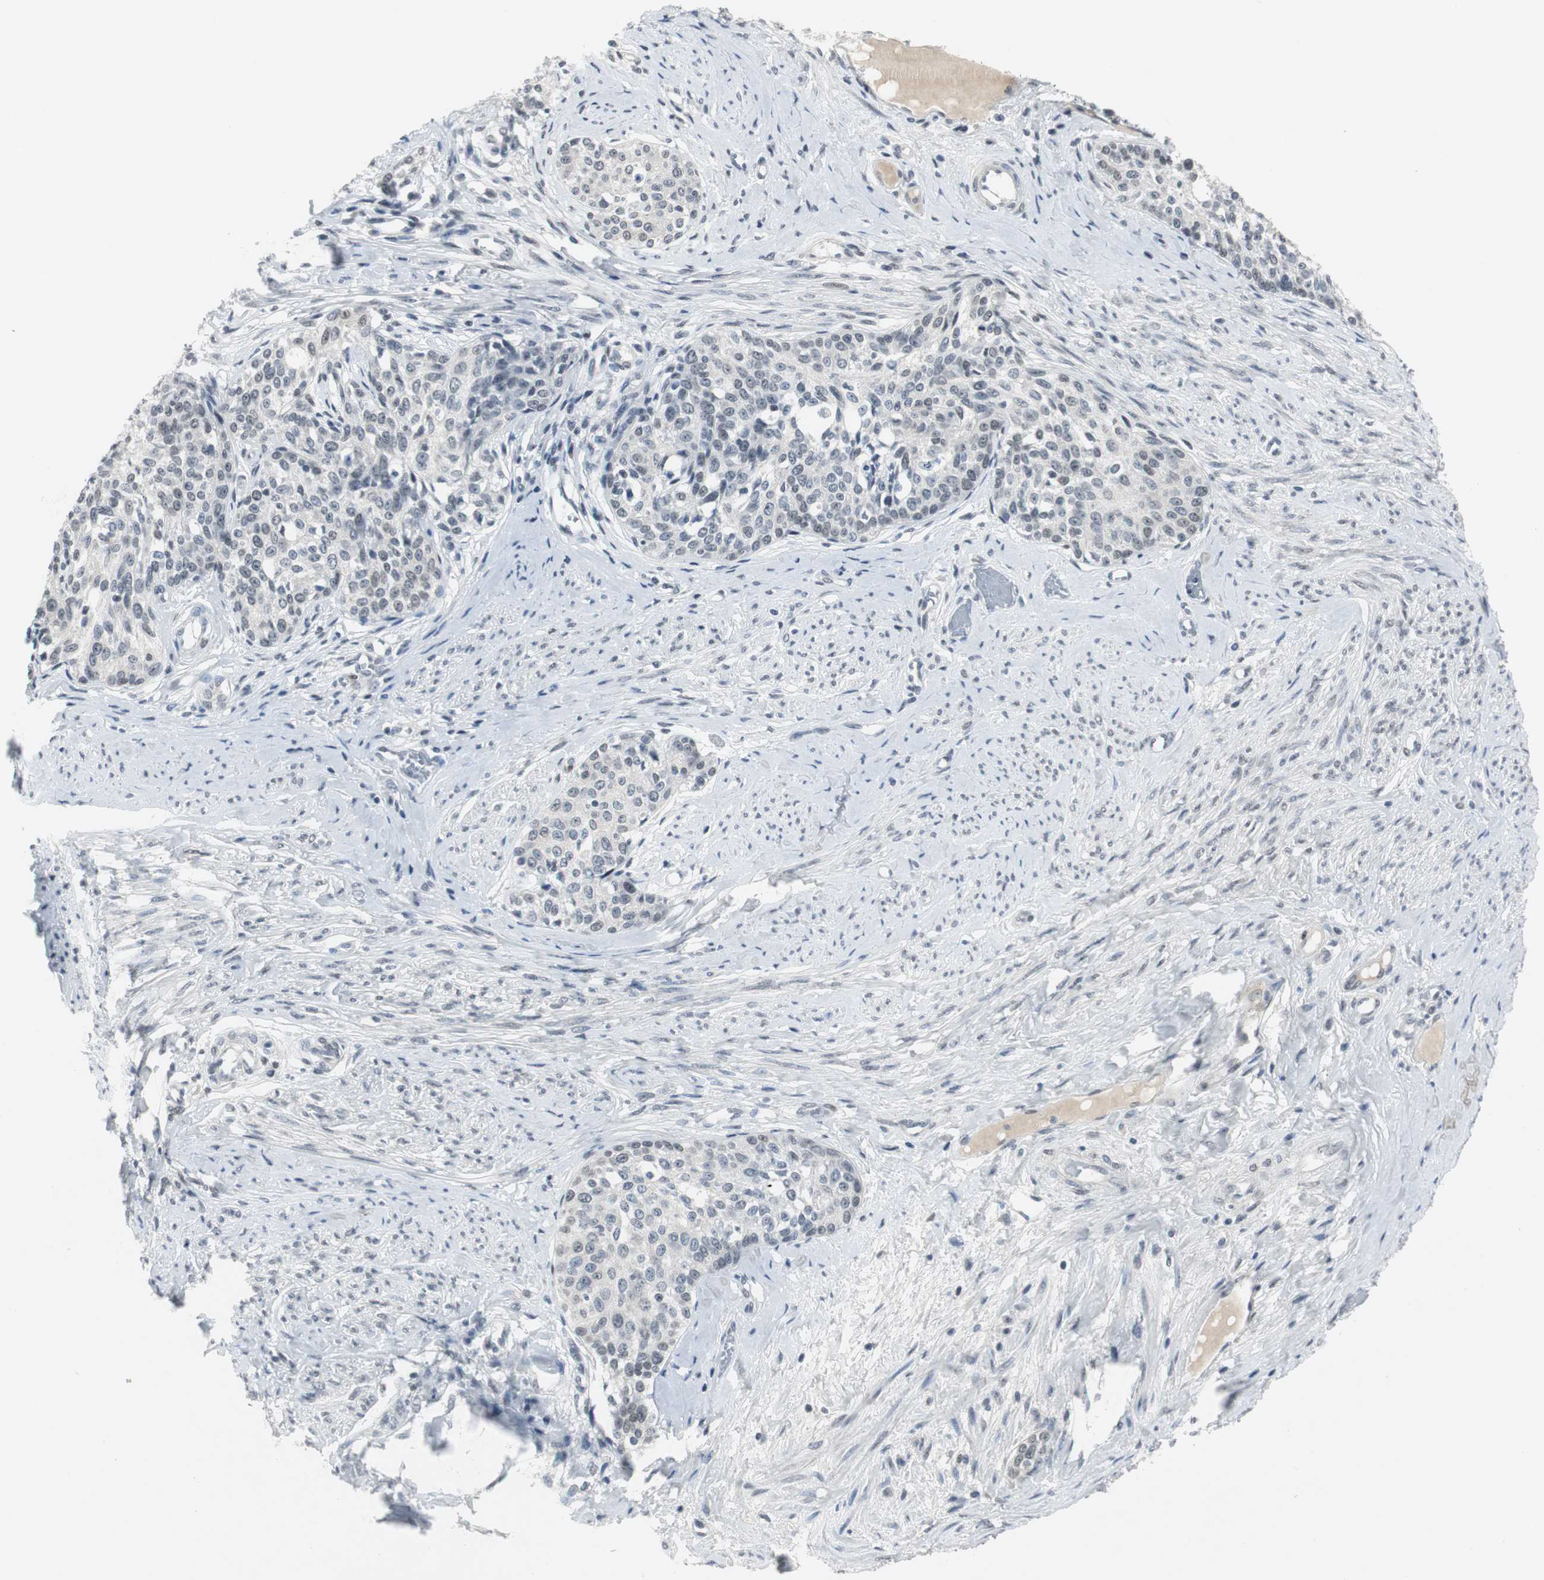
{"staining": {"intensity": "negative", "quantity": "none", "location": "none"}, "tissue": "cervical cancer", "cell_type": "Tumor cells", "image_type": "cancer", "snomed": [{"axis": "morphology", "description": "Squamous cell carcinoma, NOS"}, {"axis": "morphology", "description": "Adenocarcinoma, NOS"}, {"axis": "topography", "description": "Cervix"}], "caption": "Immunohistochemistry of human cervical squamous cell carcinoma shows no positivity in tumor cells.", "gene": "ELK1", "patient": {"sex": "female", "age": 52}}